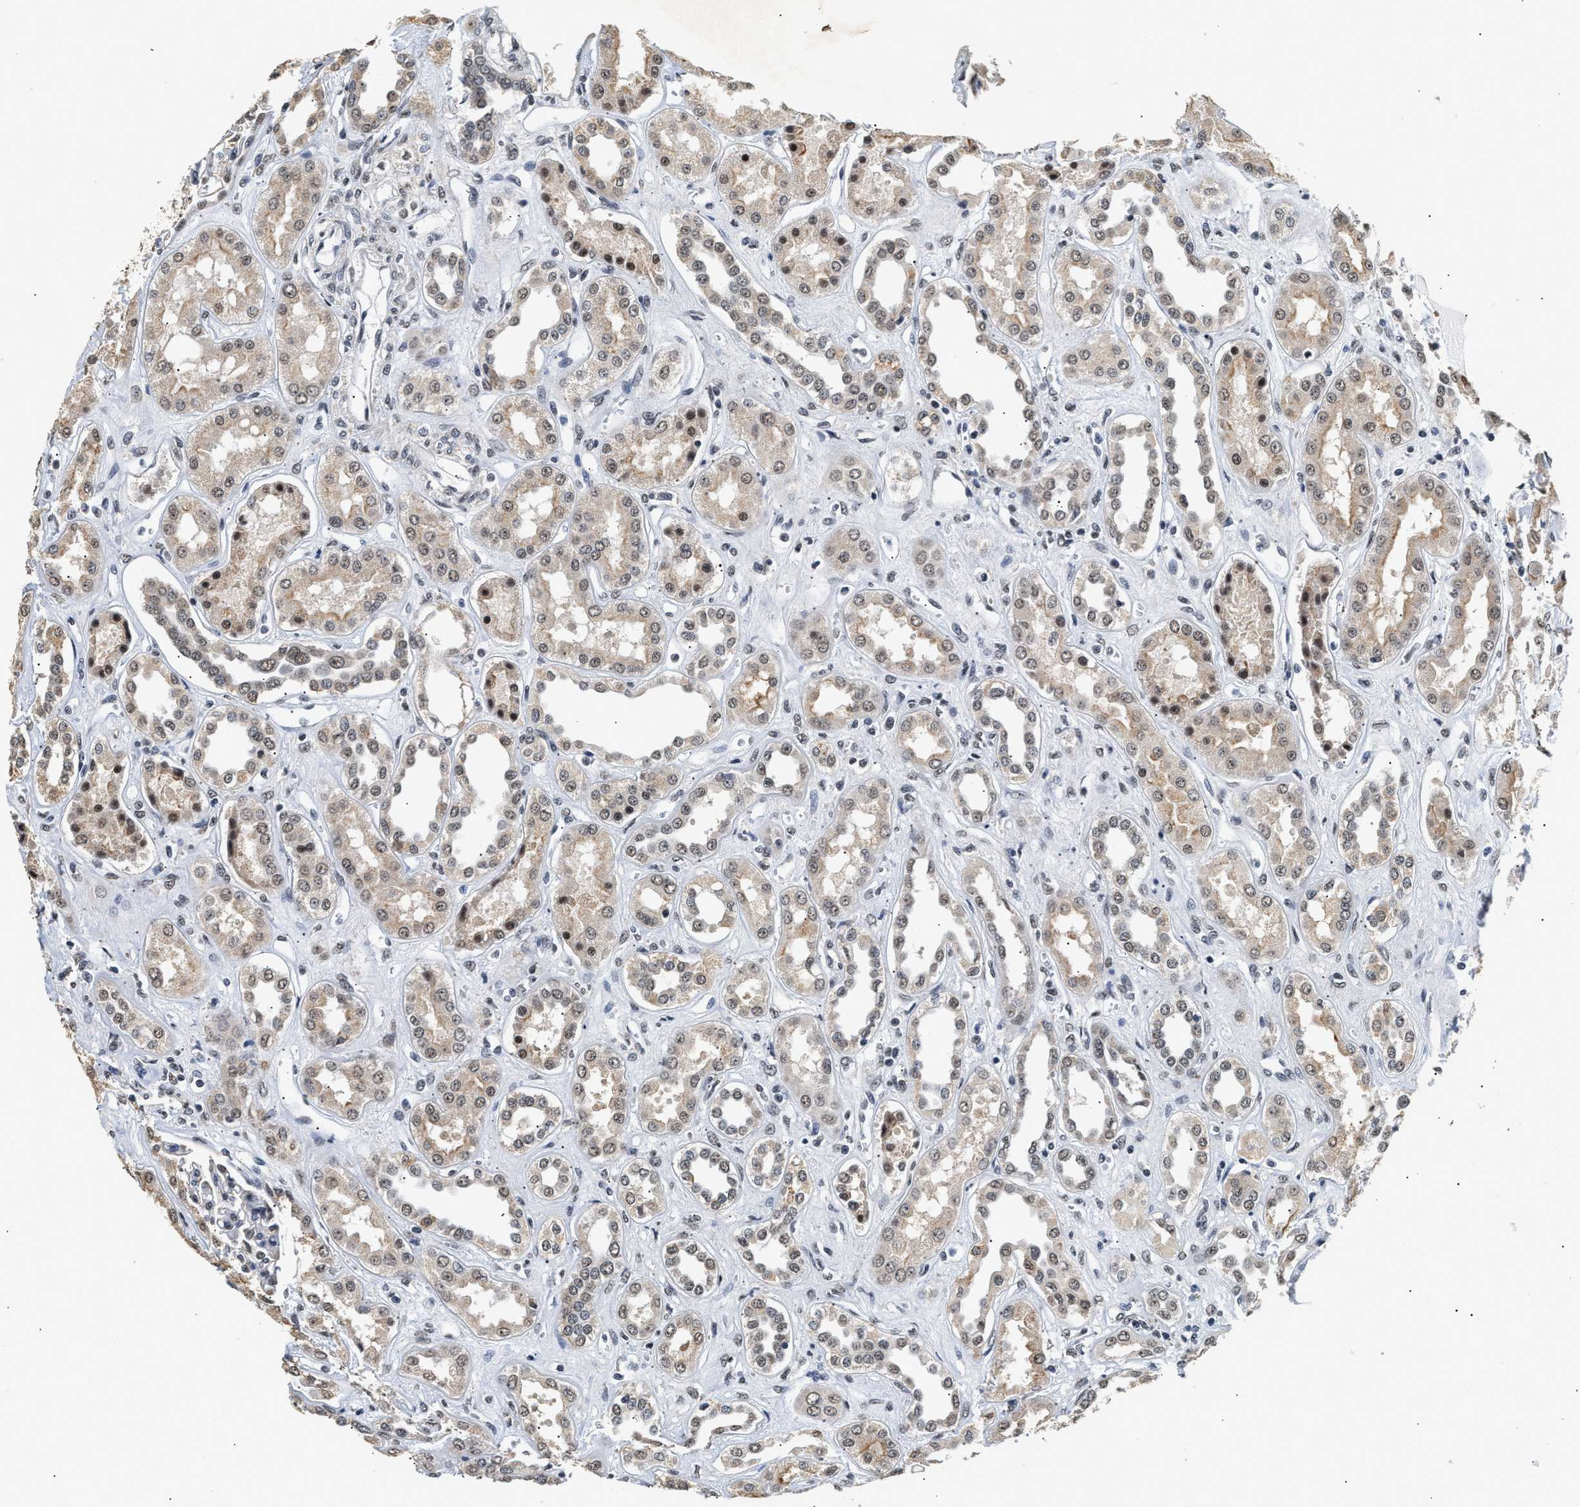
{"staining": {"intensity": "moderate", "quantity": "<25%", "location": "nuclear"}, "tissue": "kidney", "cell_type": "Cells in glomeruli", "image_type": "normal", "snomed": [{"axis": "morphology", "description": "Normal tissue, NOS"}, {"axis": "topography", "description": "Kidney"}], "caption": "Immunohistochemistry (IHC) (DAB (3,3'-diaminobenzidine)) staining of unremarkable kidney reveals moderate nuclear protein expression in approximately <25% of cells in glomeruli.", "gene": "THOC1", "patient": {"sex": "male", "age": 59}}